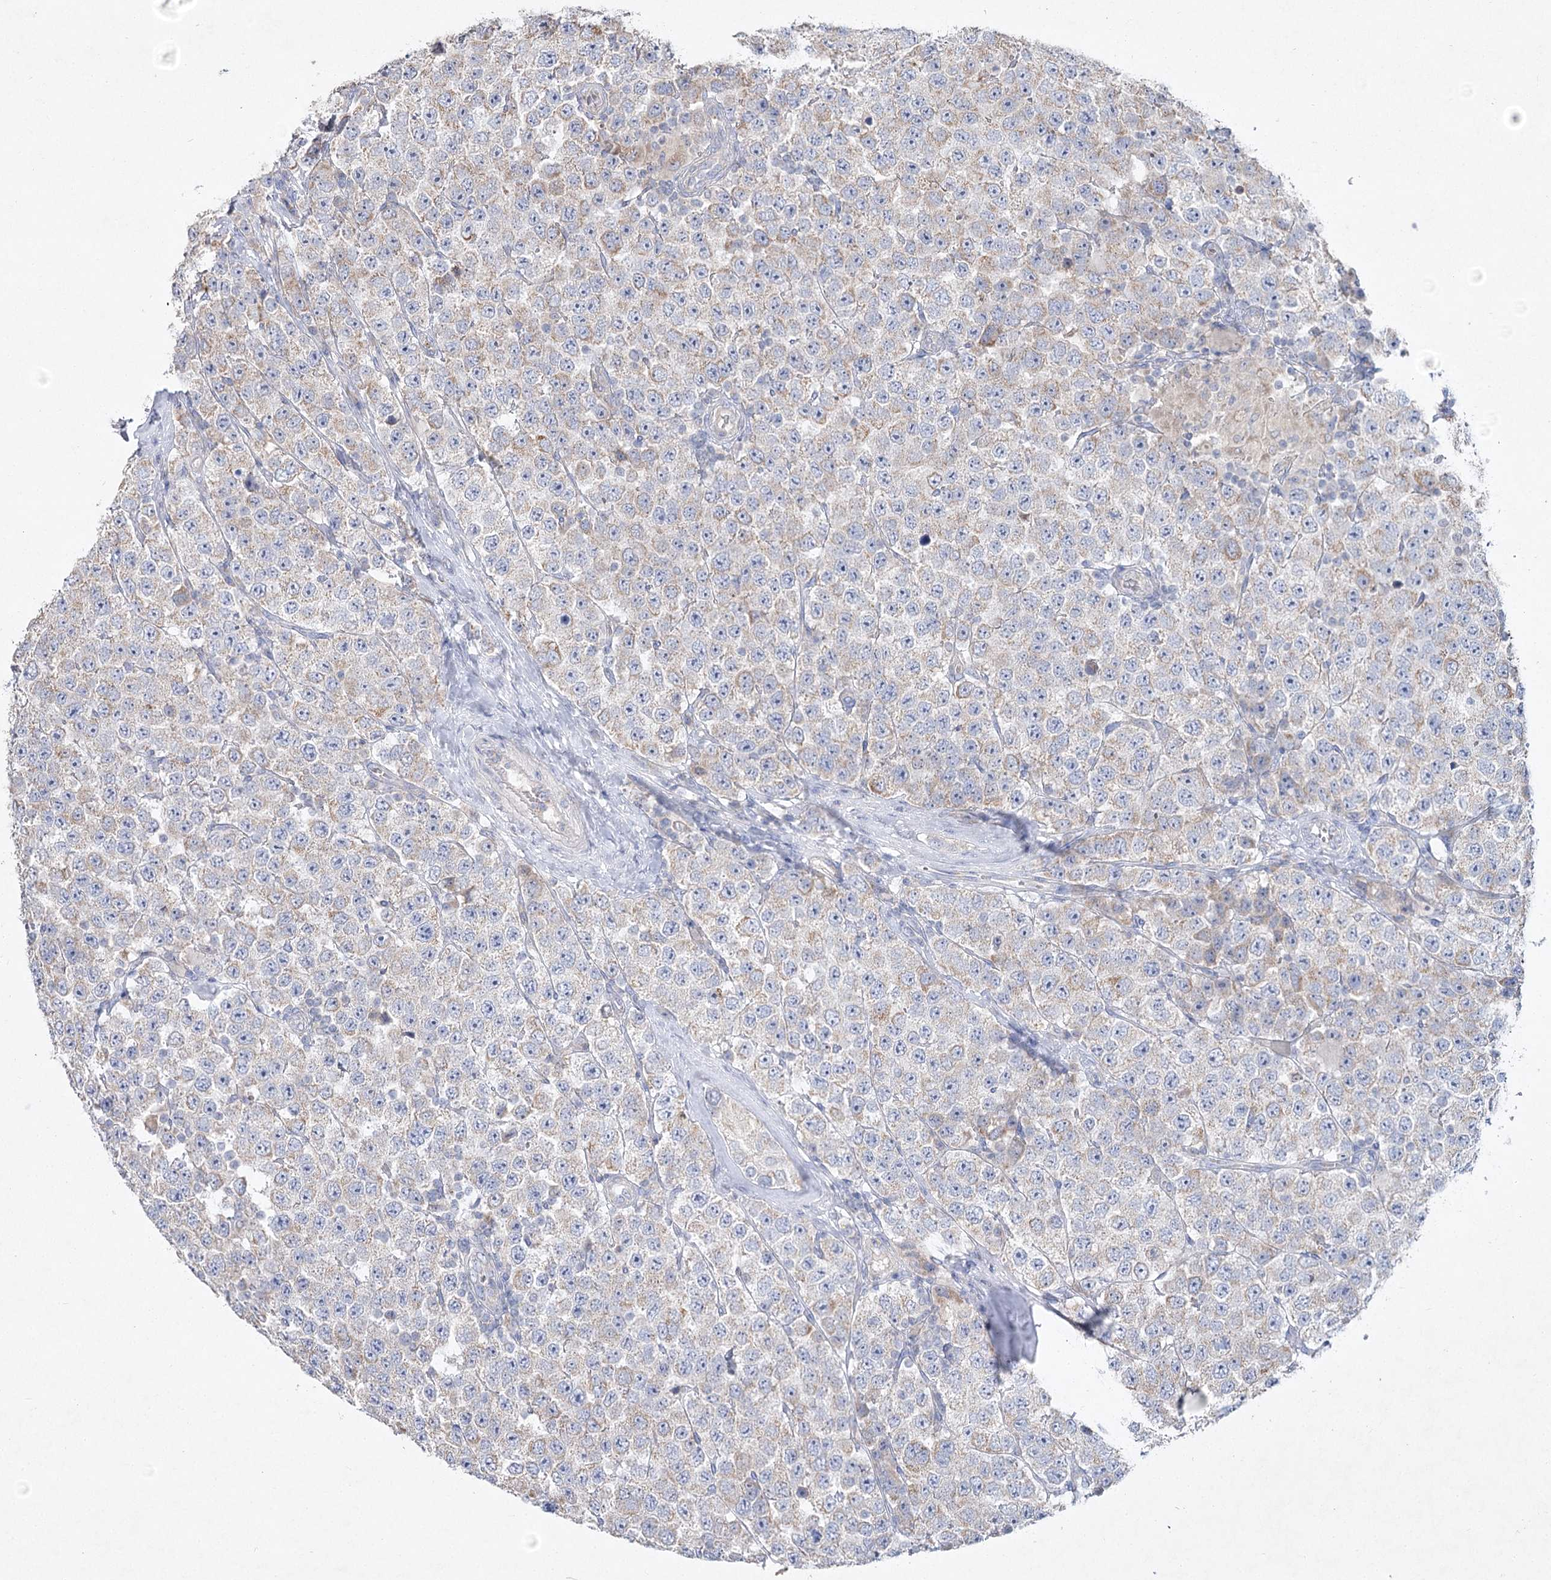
{"staining": {"intensity": "weak", "quantity": "25%-75%", "location": "cytoplasmic/membranous"}, "tissue": "testis cancer", "cell_type": "Tumor cells", "image_type": "cancer", "snomed": [{"axis": "morphology", "description": "Seminoma, NOS"}, {"axis": "topography", "description": "Testis"}], "caption": "Testis seminoma stained for a protein exhibits weak cytoplasmic/membranous positivity in tumor cells.", "gene": "TMEM187", "patient": {"sex": "male", "age": 28}}